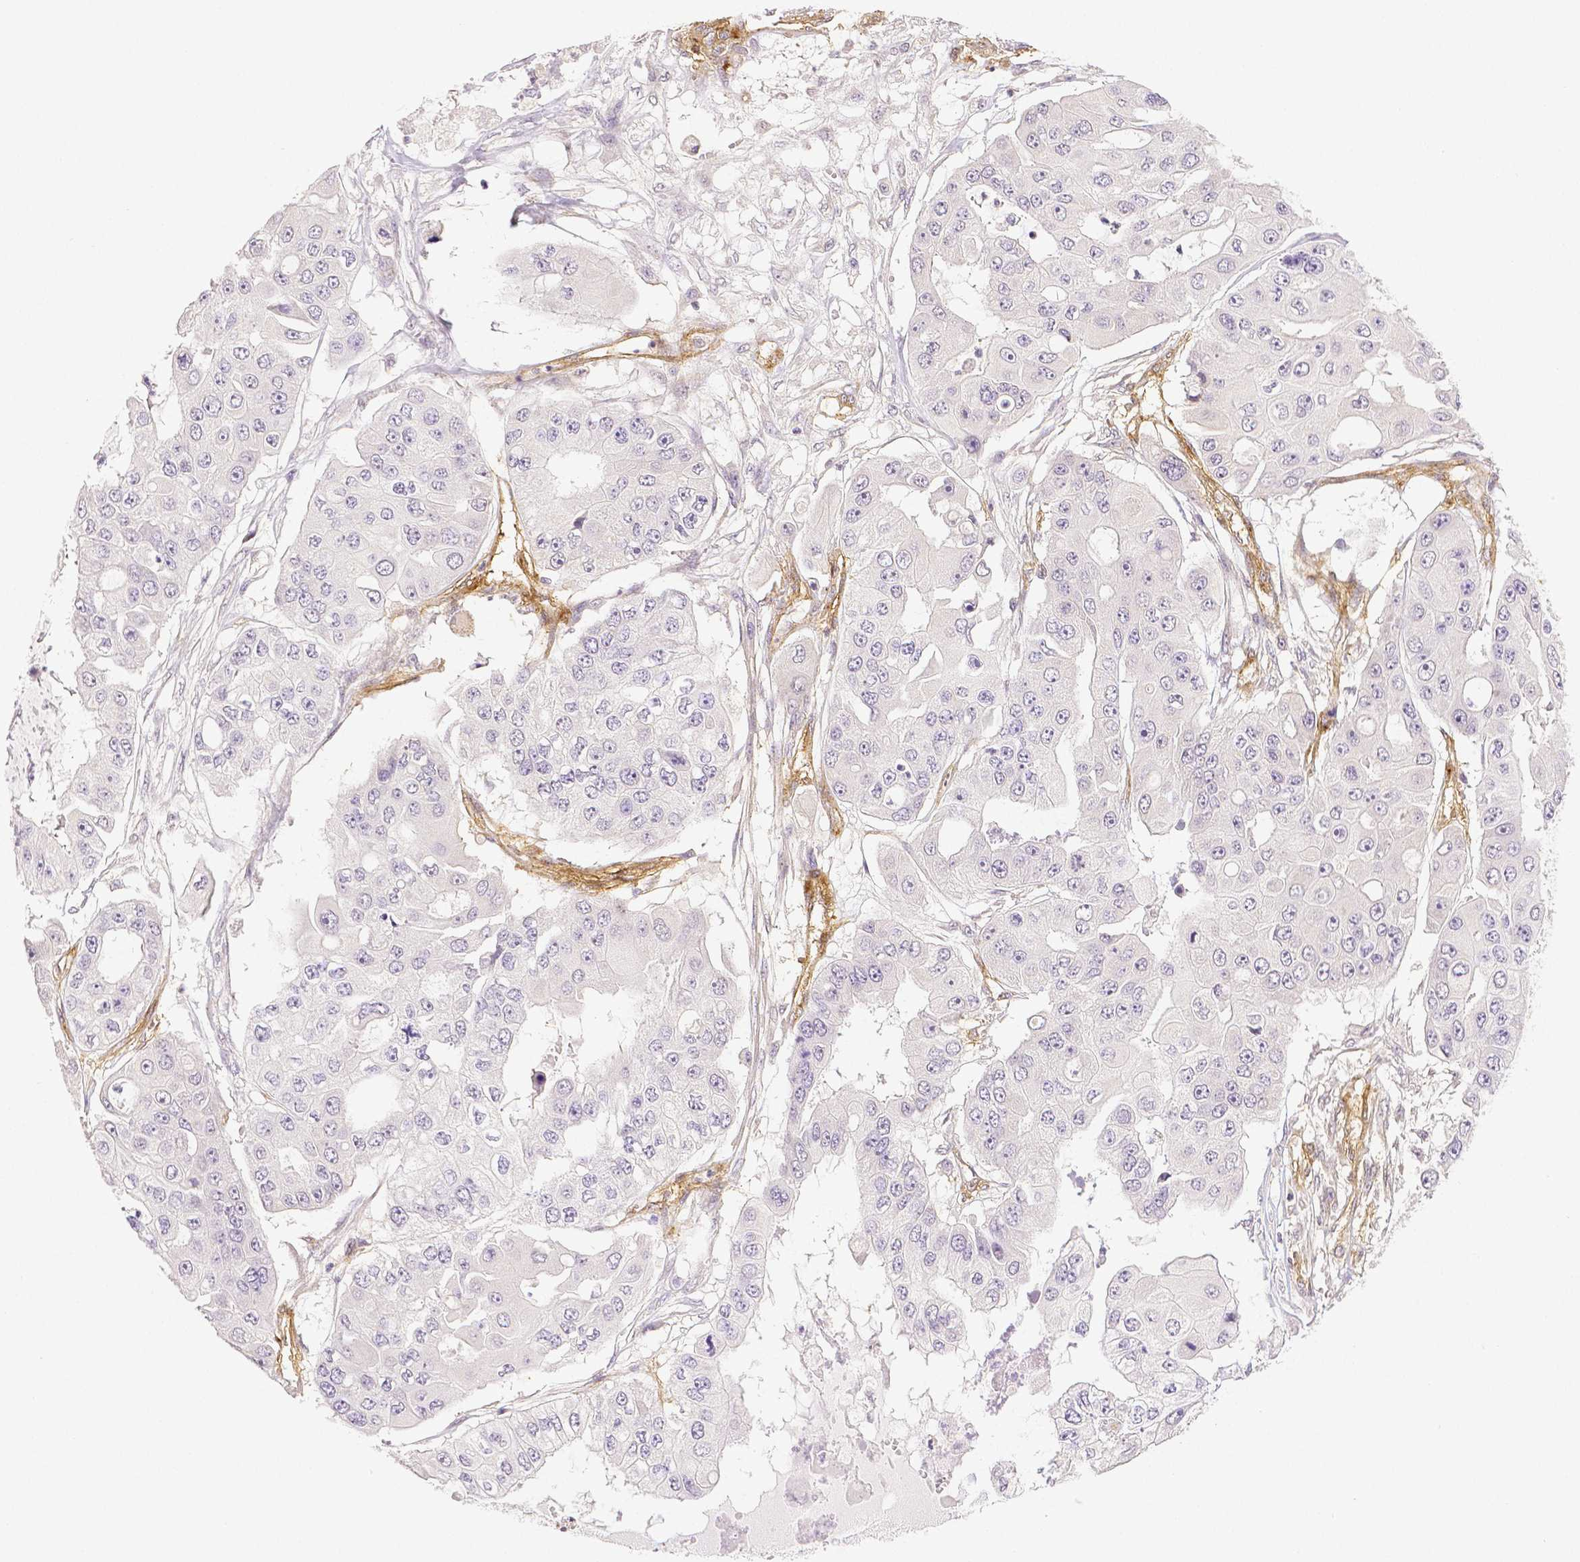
{"staining": {"intensity": "negative", "quantity": "none", "location": "none"}, "tissue": "ovarian cancer", "cell_type": "Tumor cells", "image_type": "cancer", "snomed": [{"axis": "morphology", "description": "Cystadenocarcinoma, serous, NOS"}, {"axis": "topography", "description": "Ovary"}], "caption": "Protein analysis of ovarian cancer (serous cystadenocarcinoma) exhibits no significant expression in tumor cells.", "gene": "THY1", "patient": {"sex": "female", "age": 56}}